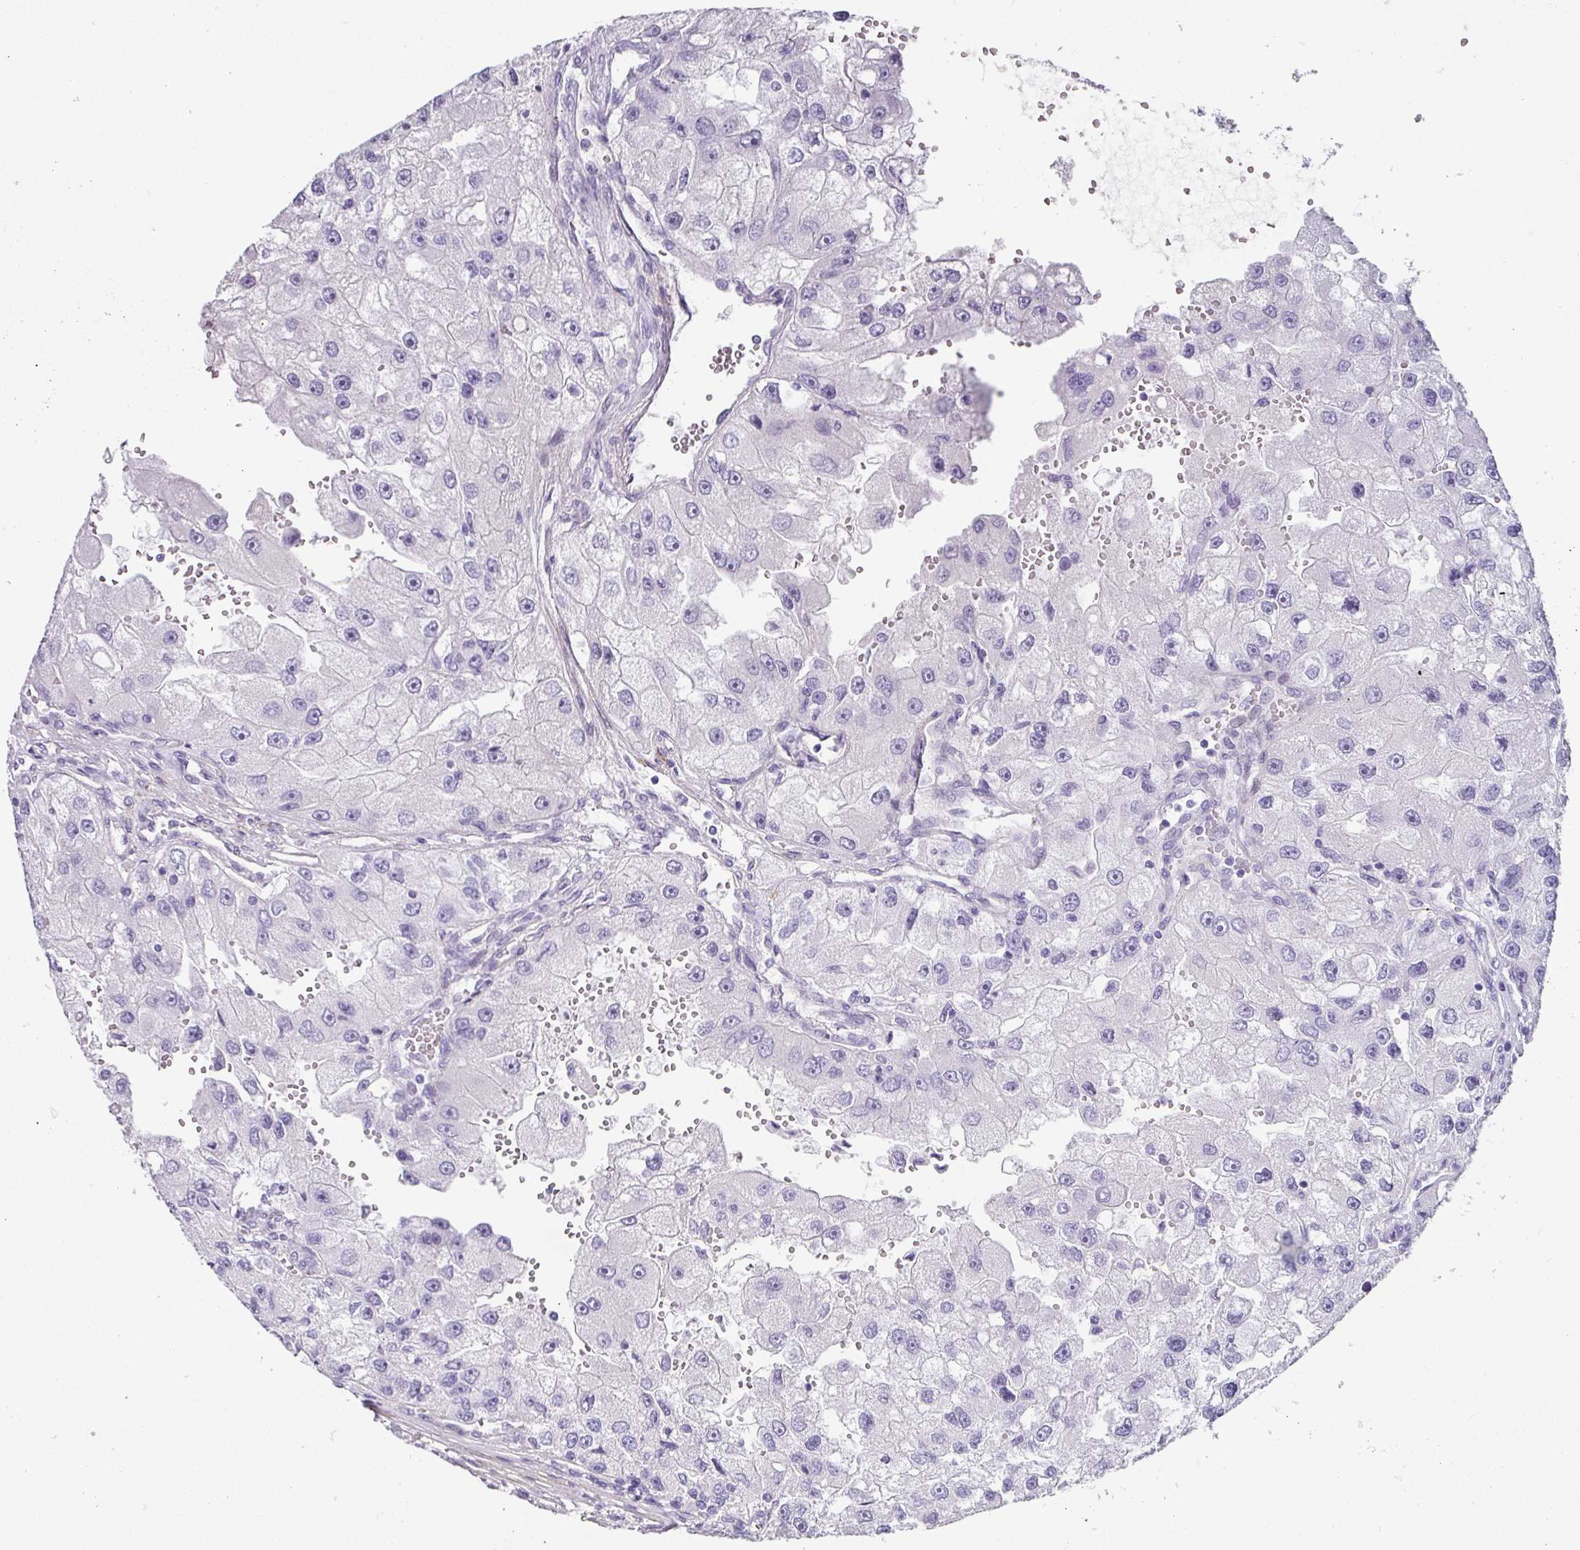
{"staining": {"intensity": "negative", "quantity": "none", "location": "none"}, "tissue": "renal cancer", "cell_type": "Tumor cells", "image_type": "cancer", "snomed": [{"axis": "morphology", "description": "Adenocarcinoma, NOS"}, {"axis": "topography", "description": "Kidney"}], "caption": "Immunohistochemistry (IHC) of human renal adenocarcinoma reveals no staining in tumor cells.", "gene": "ANKRD29", "patient": {"sex": "male", "age": 63}}